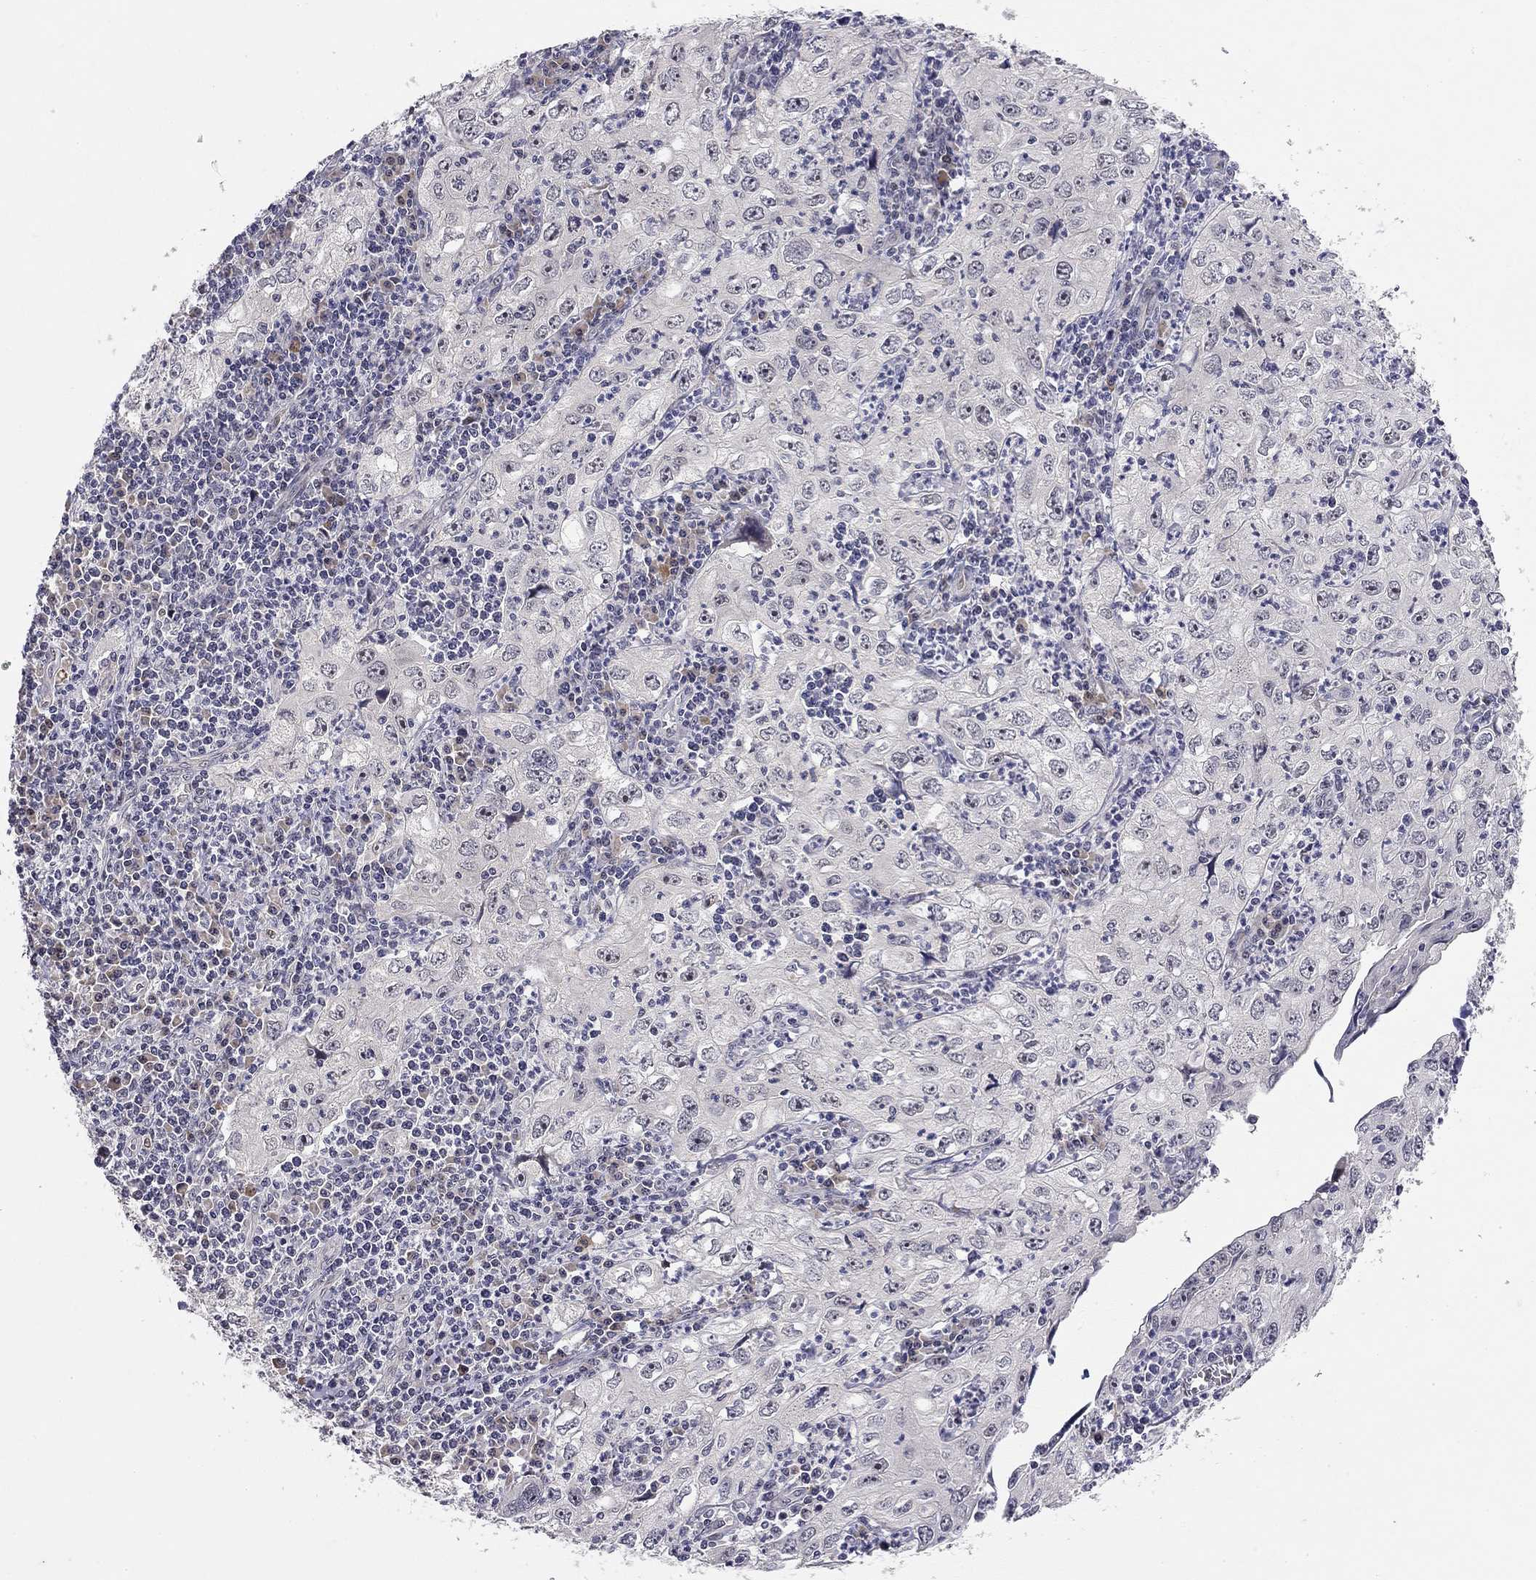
{"staining": {"intensity": "negative", "quantity": "none", "location": "none"}, "tissue": "cervical cancer", "cell_type": "Tumor cells", "image_type": "cancer", "snomed": [{"axis": "morphology", "description": "Squamous cell carcinoma, NOS"}, {"axis": "topography", "description": "Cervix"}], "caption": "Squamous cell carcinoma (cervical) stained for a protein using immunohistochemistry displays no staining tumor cells.", "gene": "STXBP6", "patient": {"sex": "female", "age": 24}}